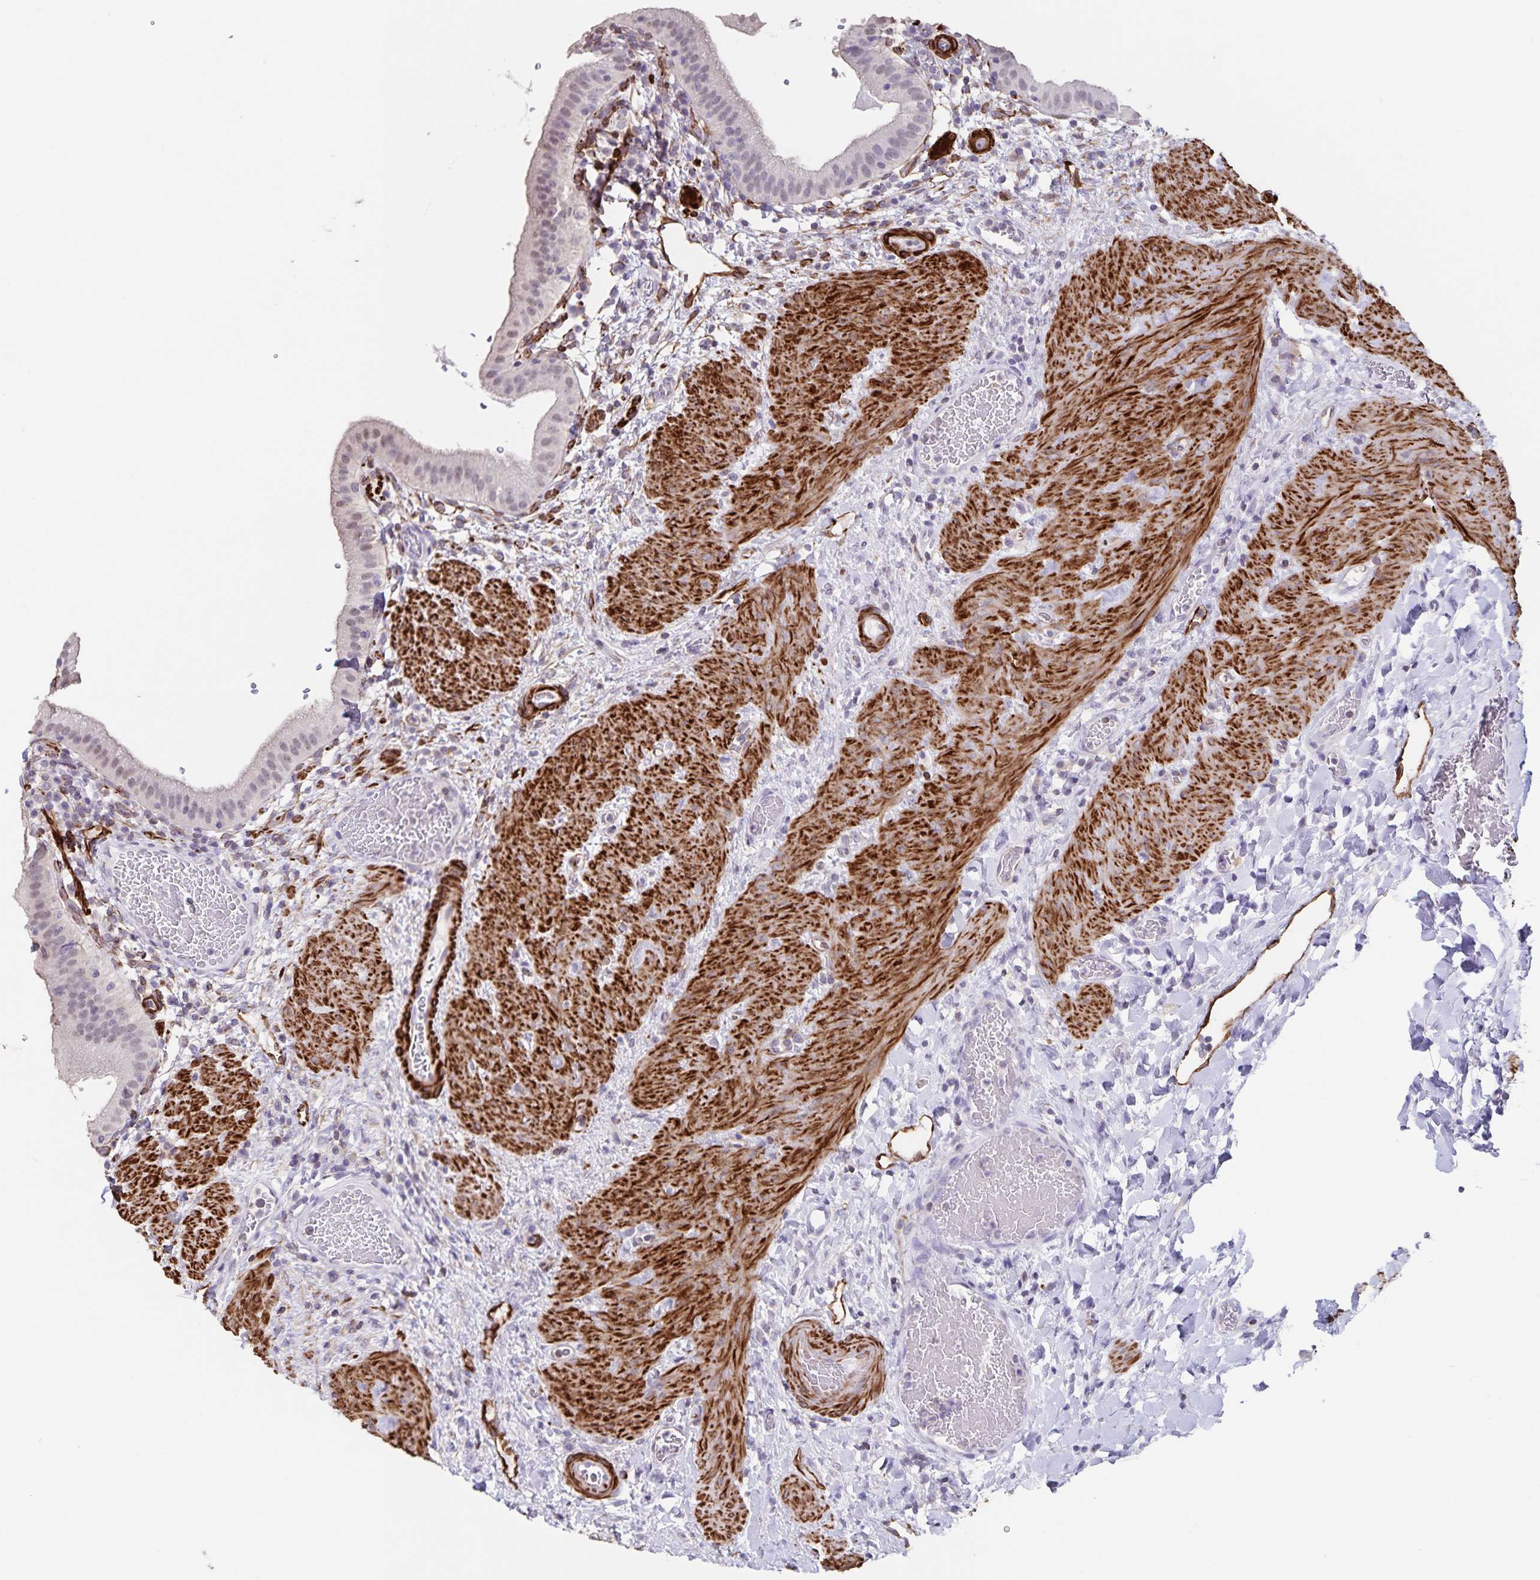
{"staining": {"intensity": "negative", "quantity": "none", "location": "none"}, "tissue": "gallbladder", "cell_type": "Glandular cells", "image_type": "normal", "snomed": [{"axis": "morphology", "description": "Normal tissue, NOS"}, {"axis": "topography", "description": "Gallbladder"}], "caption": "Immunohistochemistry of normal gallbladder displays no positivity in glandular cells. Brightfield microscopy of immunohistochemistry (IHC) stained with DAB (brown) and hematoxylin (blue), captured at high magnification.", "gene": "SYNM", "patient": {"sex": "male", "age": 26}}